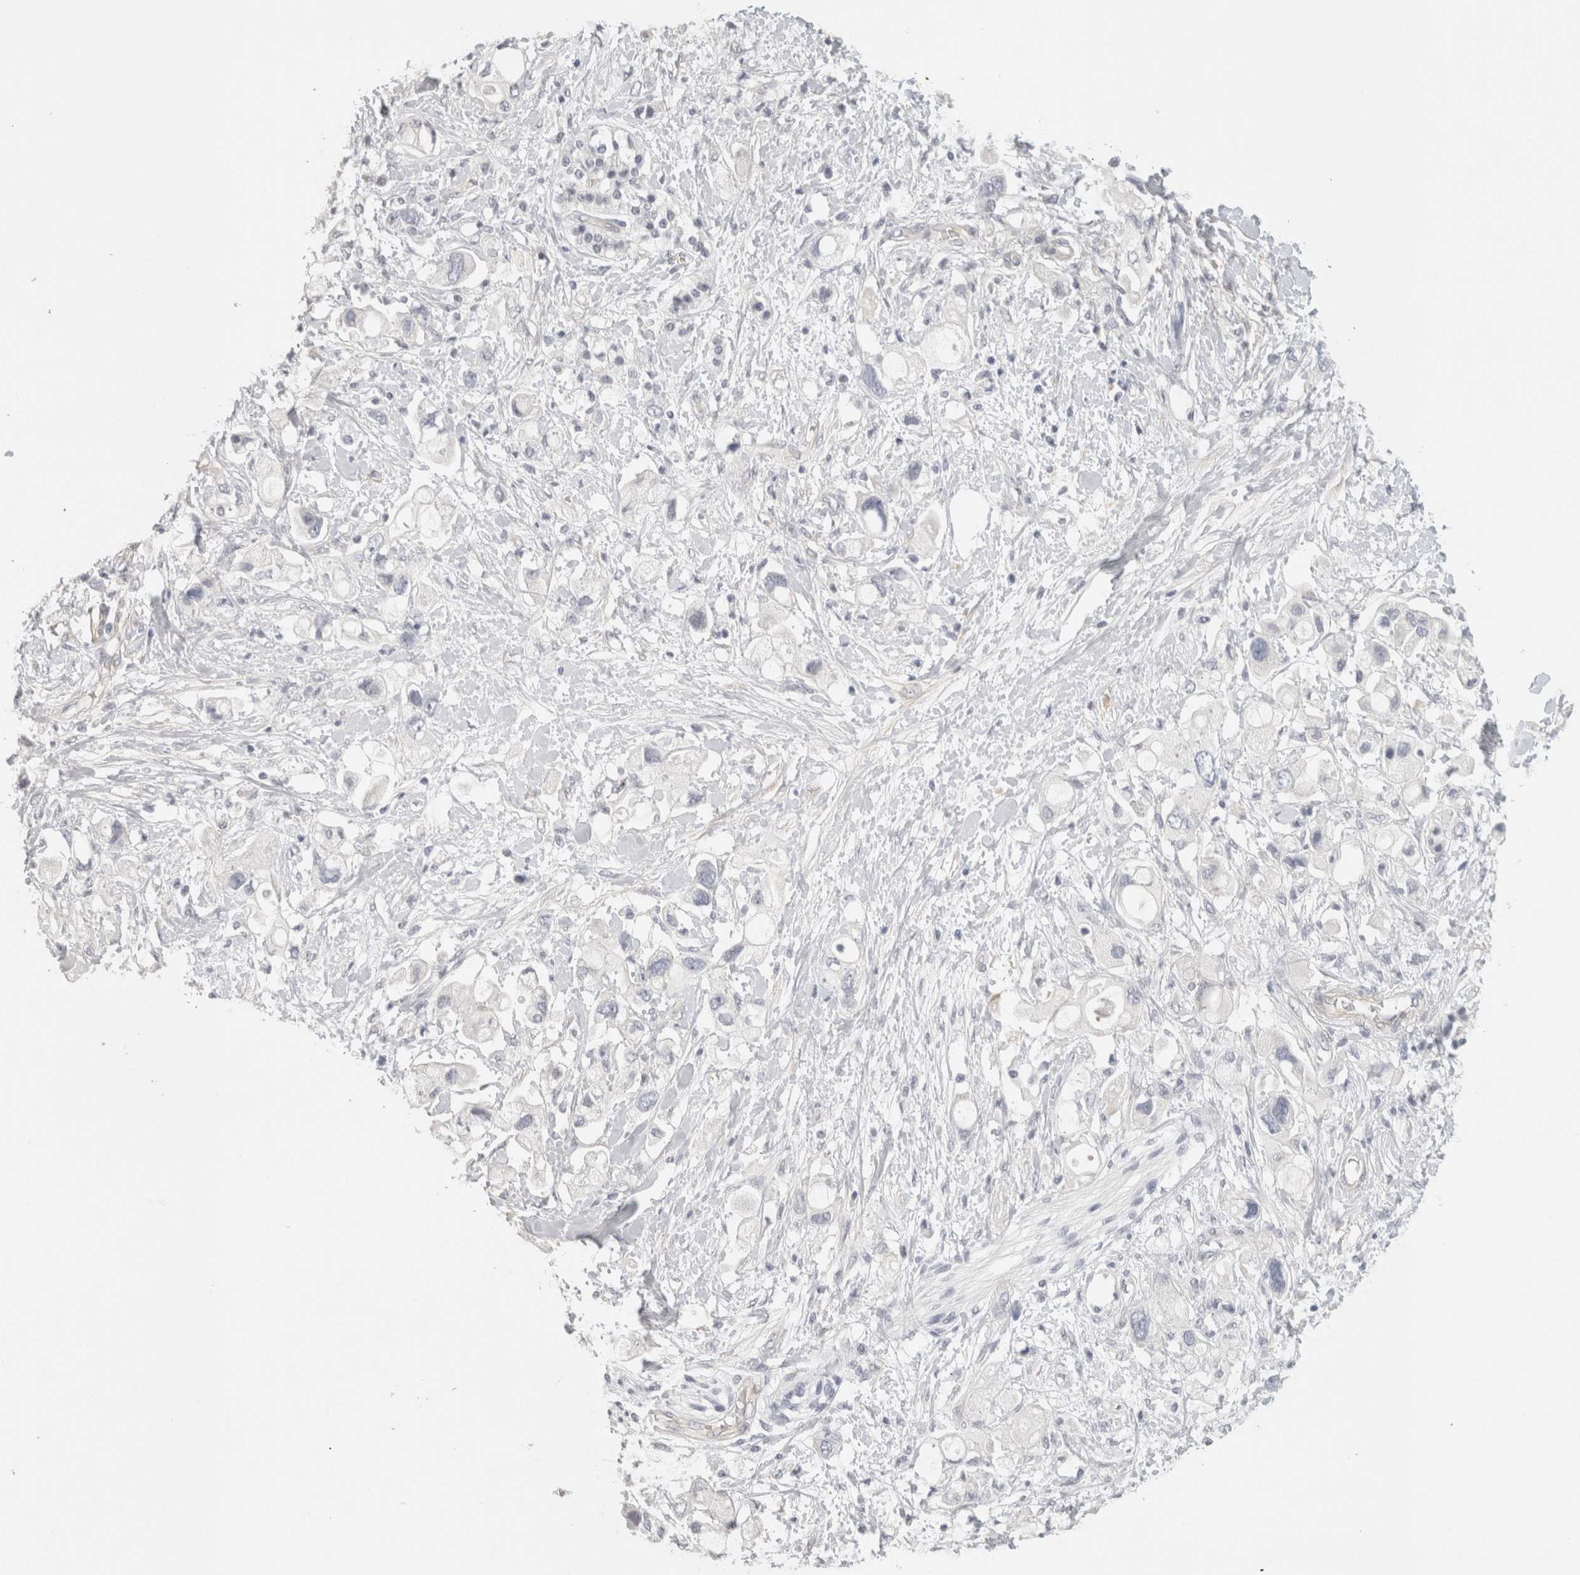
{"staining": {"intensity": "negative", "quantity": "none", "location": "none"}, "tissue": "pancreatic cancer", "cell_type": "Tumor cells", "image_type": "cancer", "snomed": [{"axis": "morphology", "description": "Adenocarcinoma, NOS"}, {"axis": "topography", "description": "Pancreas"}], "caption": "The immunohistochemistry micrograph has no significant staining in tumor cells of adenocarcinoma (pancreatic) tissue. (DAB (3,3'-diaminobenzidine) immunohistochemistry, high magnification).", "gene": "FBLIM1", "patient": {"sex": "female", "age": 56}}